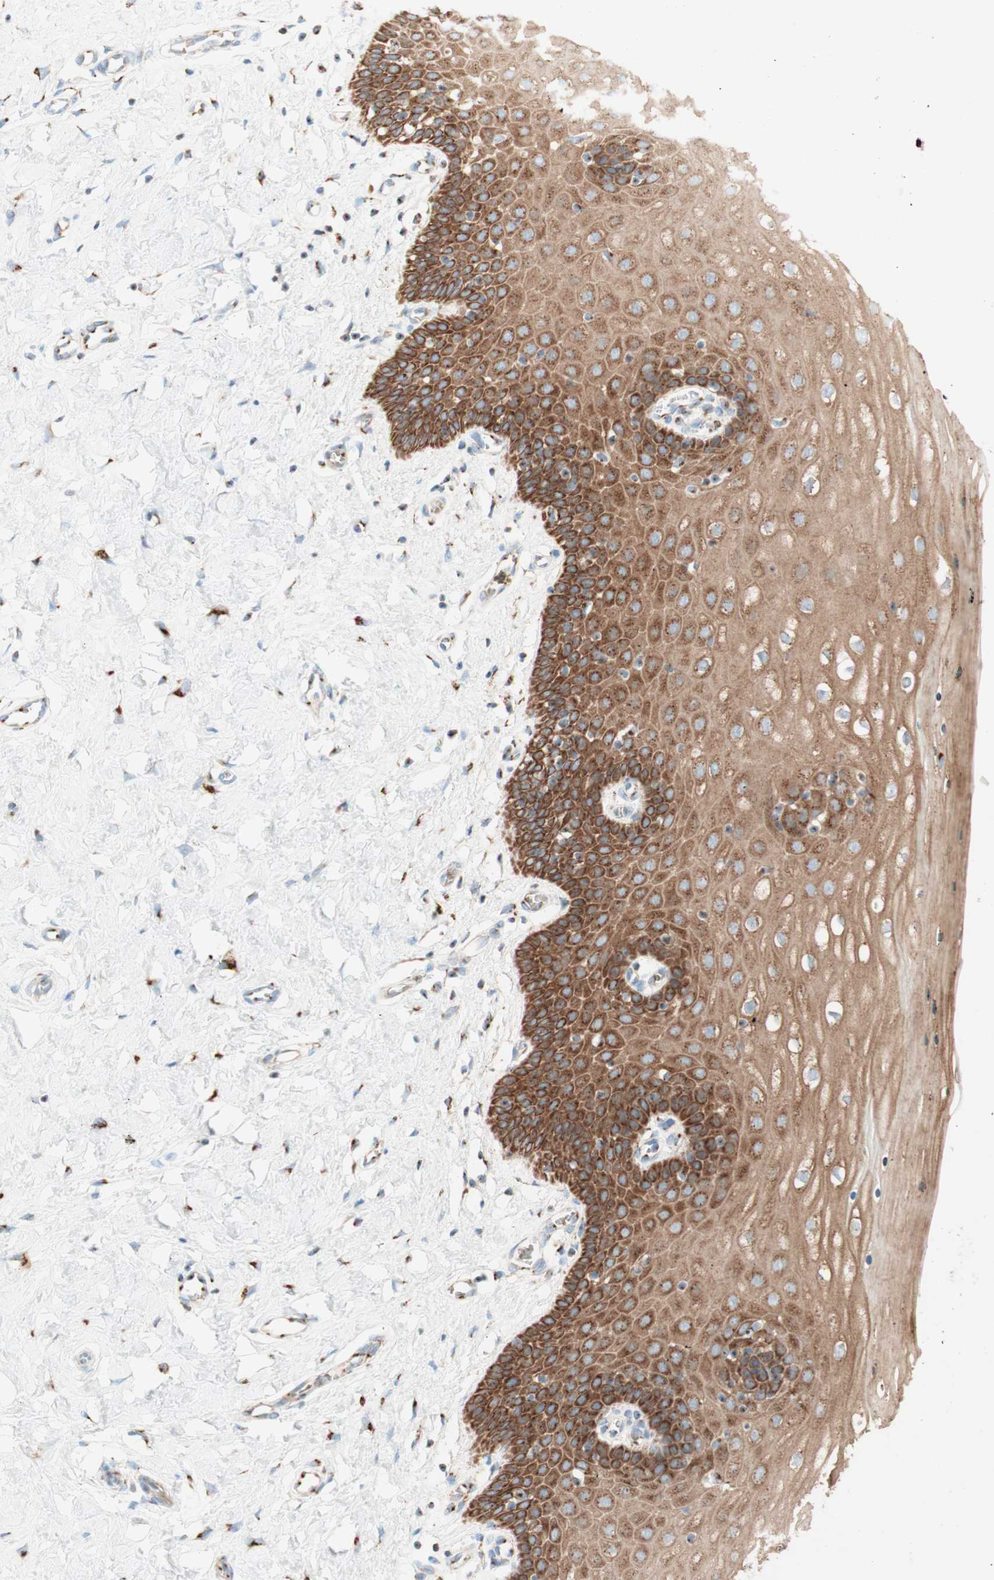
{"staining": {"intensity": "moderate", "quantity": ">75%", "location": "cytoplasmic/membranous"}, "tissue": "cervix", "cell_type": "Glandular cells", "image_type": "normal", "snomed": [{"axis": "morphology", "description": "Normal tissue, NOS"}, {"axis": "topography", "description": "Cervix"}], "caption": "Benign cervix reveals moderate cytoplasmic/membranous staining in about >75% of glandular cells The staining is performed using DAB brown chromogen to label protein expression. The nuclei are counter-stained blue using hematoxylin..", "gene": "GOLGB1", "patient": {"sex": "female", "age": 55}}